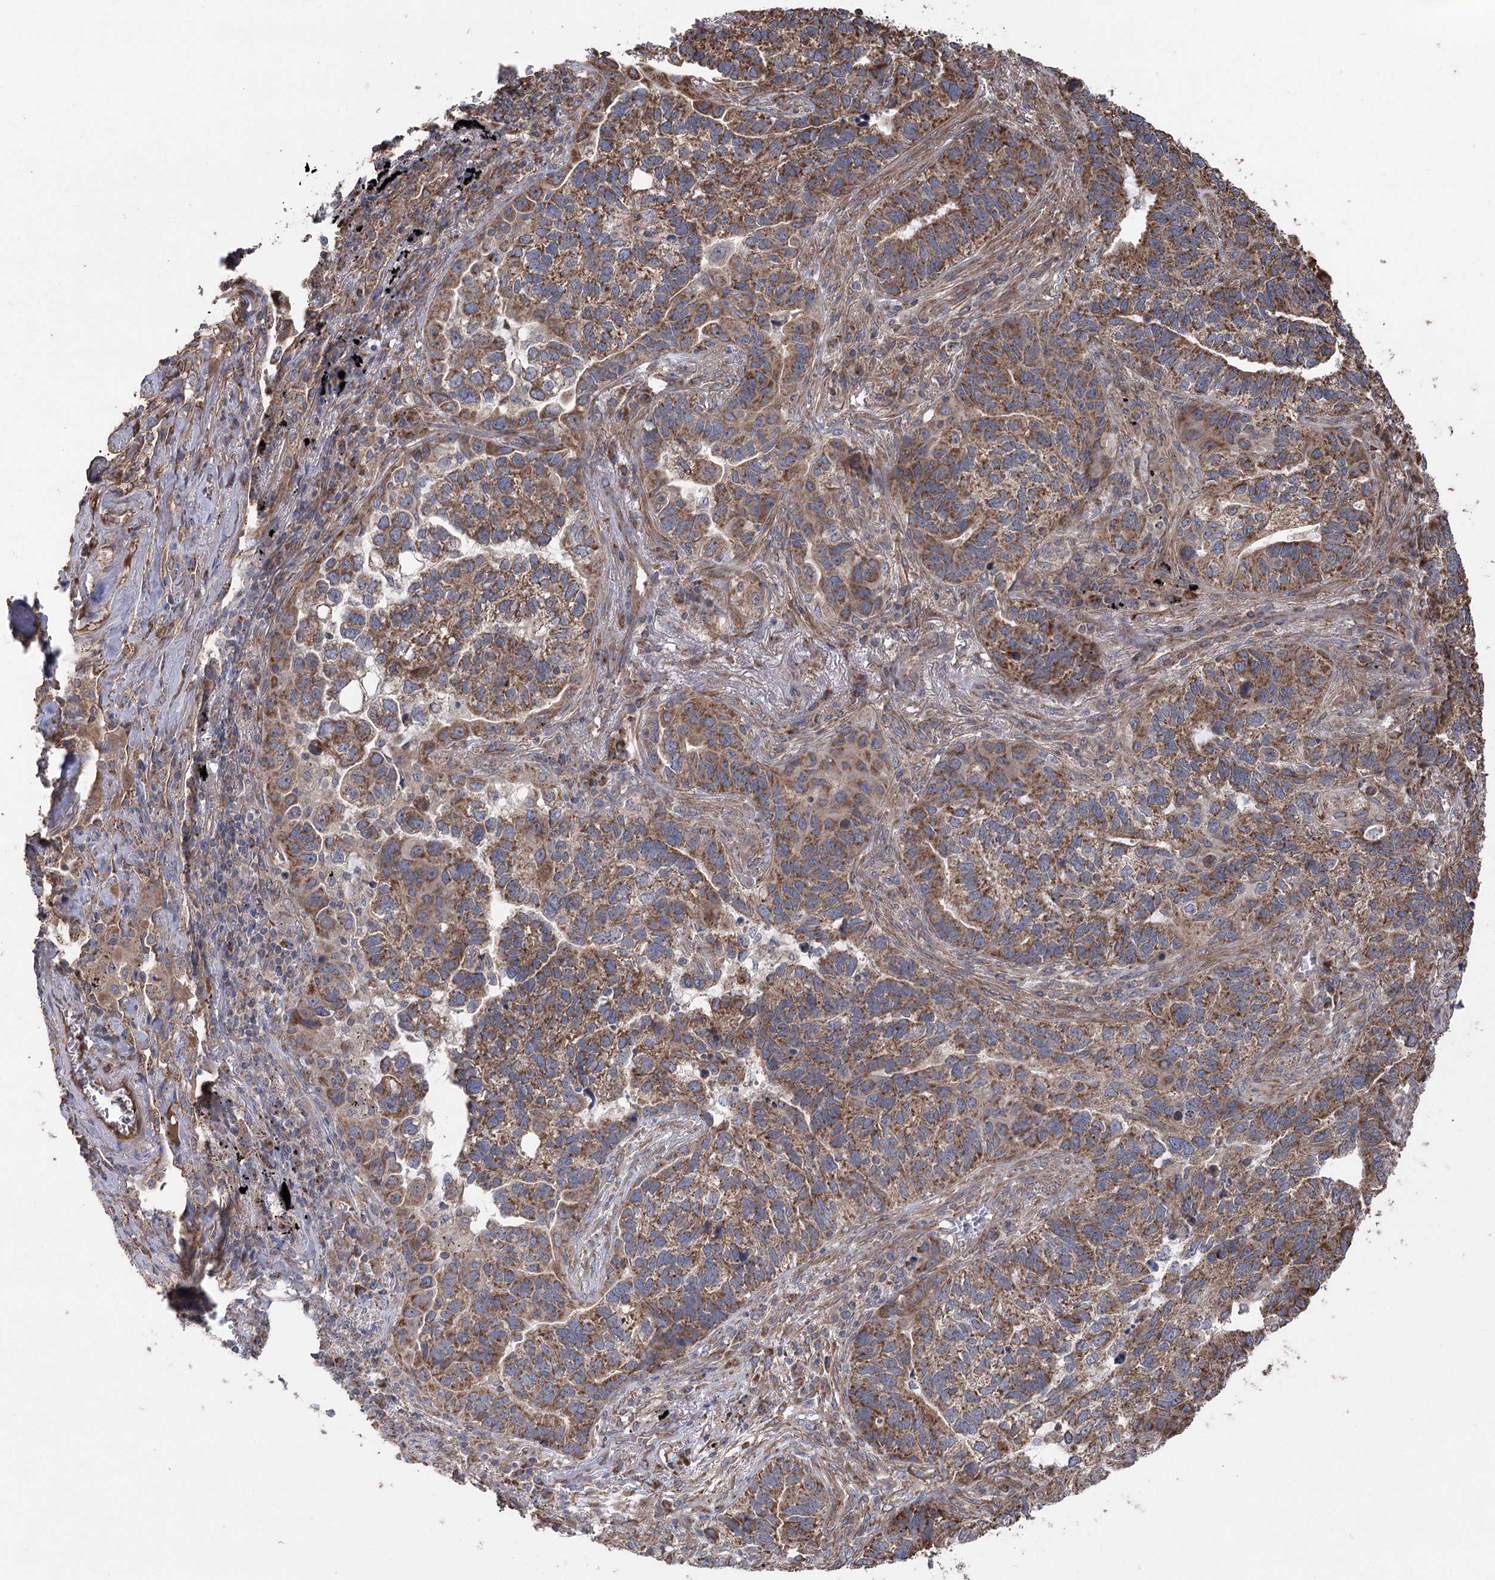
{"staining": {"intensity": "strong", "quantity": ">75%", "location": "cytoplasmic/membranous"}, "tissue": "lung cancer", "cell_type": "Tumor cells", "image_type": "cancer", "snomed": [{"axis": "morphology", "description": "Adenocarcinoma, NOS"}, {"axis": "topography", "description": "Lung"}], "caption": "This histopathology image demonstrates lung cancer stained with immunohistochemistry to label a protein in brown. The cytoplasmic/membranous of tumor cells show strong positivity for the protein. Nuclei are counter-stained blue.", "gene": "RWDD4", "patient": {"sex": "male", "age": 67}}